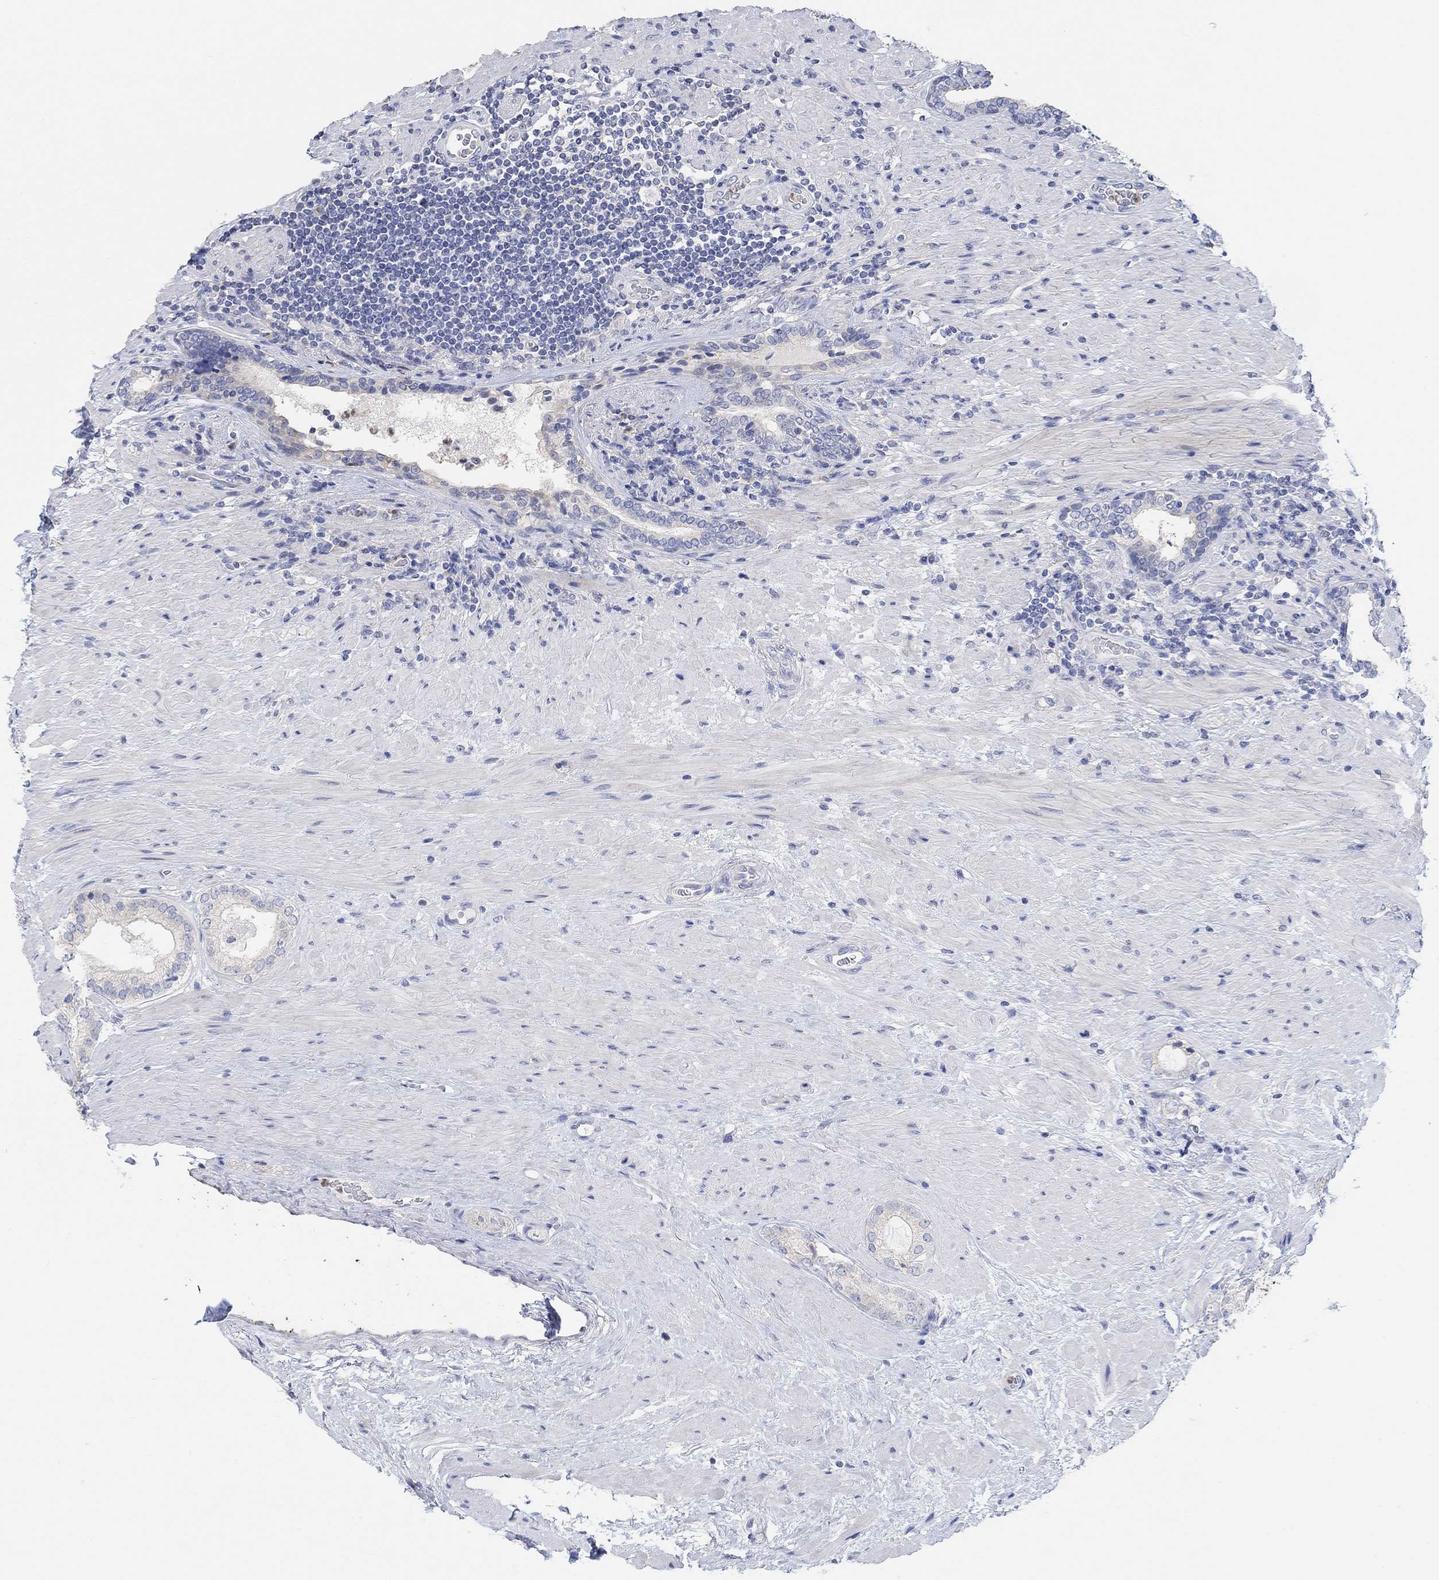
{"staining": {"intensity": "negative", "quantity": "none", "location": "none"}, "tissue": "prostate cancer", "cell_type": "Tumor cells", "image_type": "cancer", "snomed": [{"axis": "morphology", "description": "Adenocarcinoma, Low grade"}, {"axis": "topography", "description": "Prostate and seminal vesicle, NOS"}], "caption": "This is a photomicrograph of IHC staining of prostate adenocarcinoma (low-grade), which shows no positivity in tumor cells.", "gene": "NLRP14", "patient": {"sex": "male", "age": 61}}